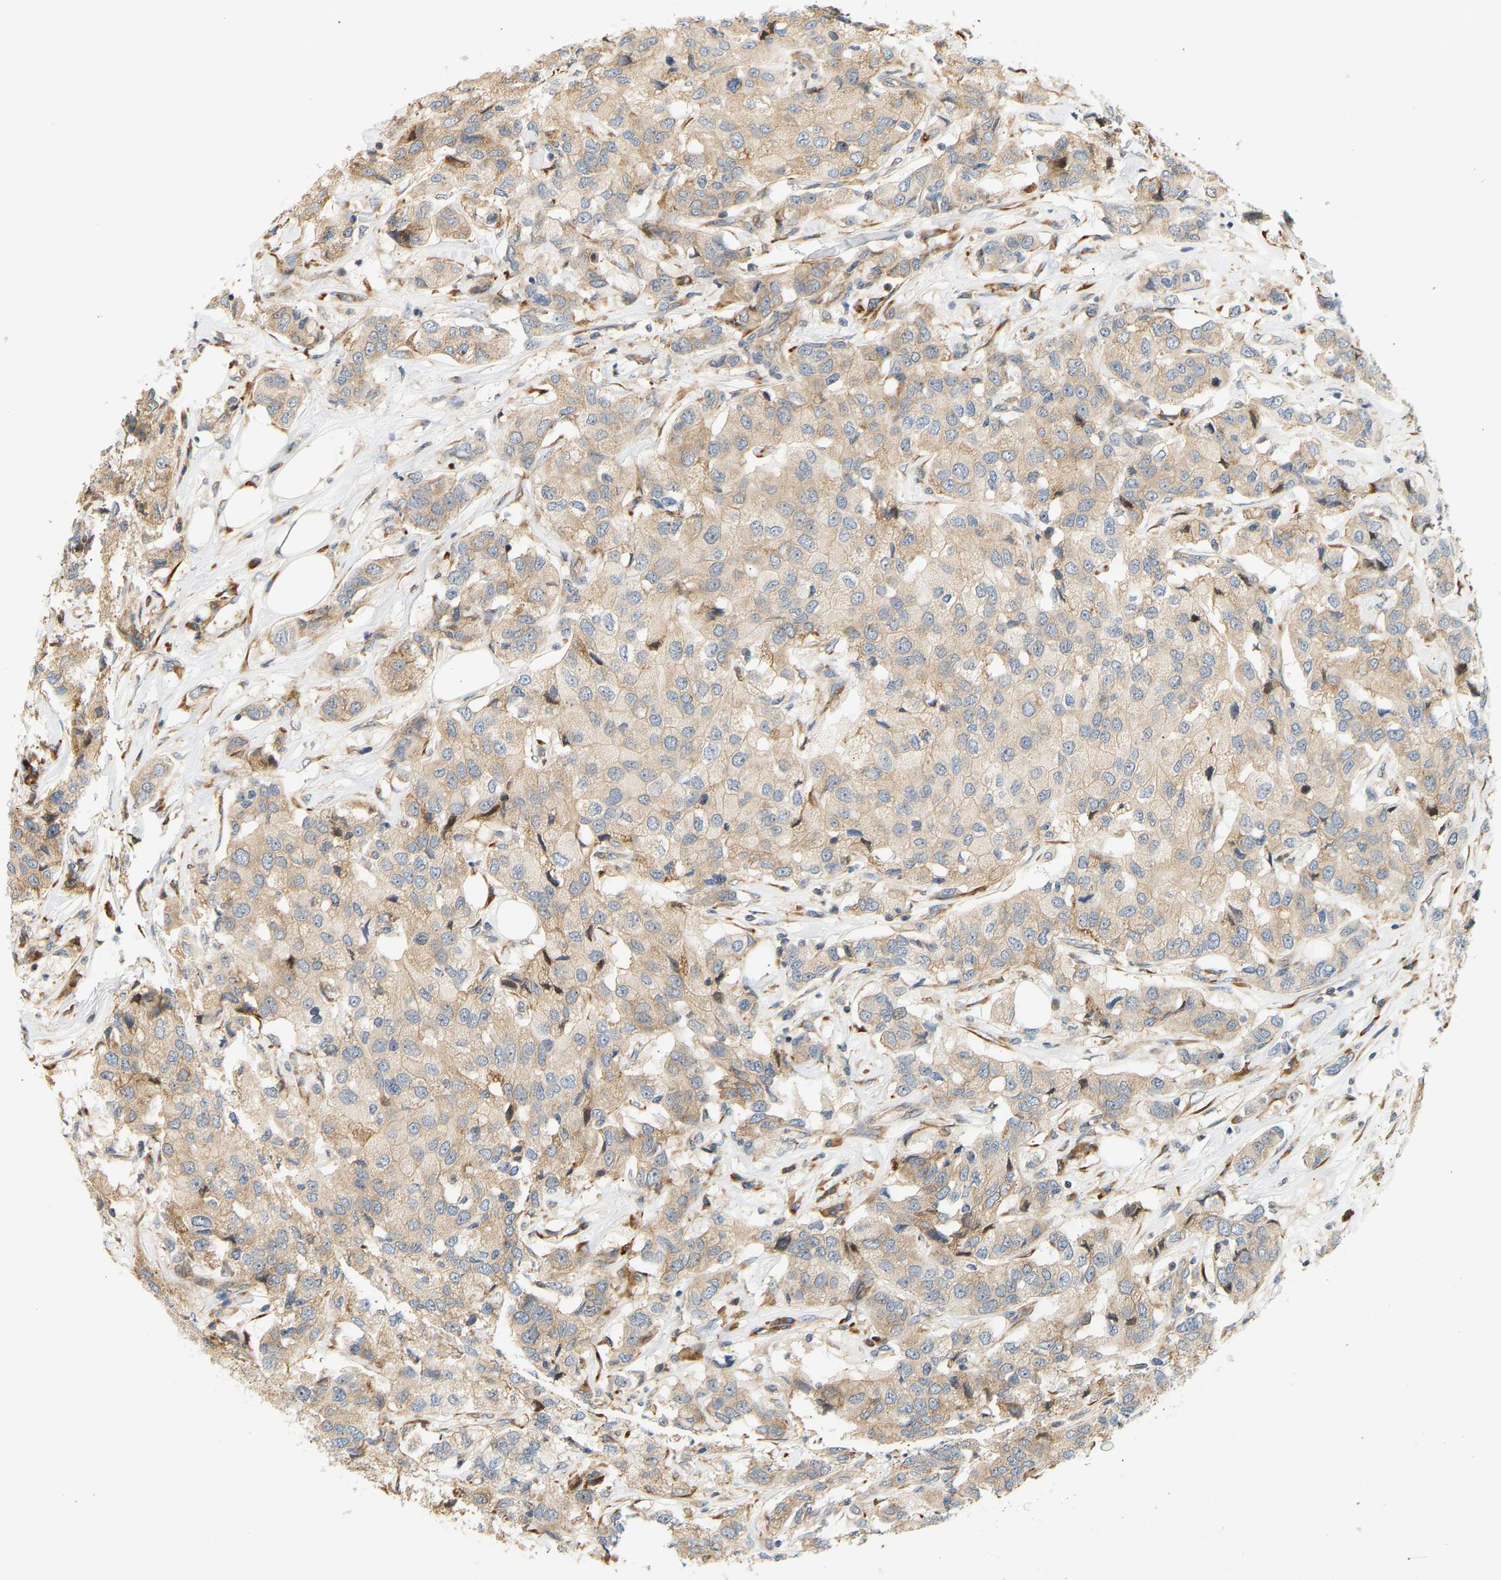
{"staining": {"intensity": "weak", "quantity": ">75%", "location": "cytoplasmic/membranous"}, "tissue": "breast cancer", "cell_type": "Tumor cells", "image_type": "cancer", "snomed": [{"axis": "morphology", "description": "Duct carcinoma"}, {"axis": "topography", "description": "Breast"}], "caption": "Breast cancer was stained to show a protein in brown. There is low levels of weak cytoplasmic/membranous staining in approximately >75% of tumor cells. (DAB (3,3'-diaminobenzidine) IHC, brown staining for protein, blue staining for nuclei).", "gene": "RPS14", "patient": {"sex": "female", "age": 80}}